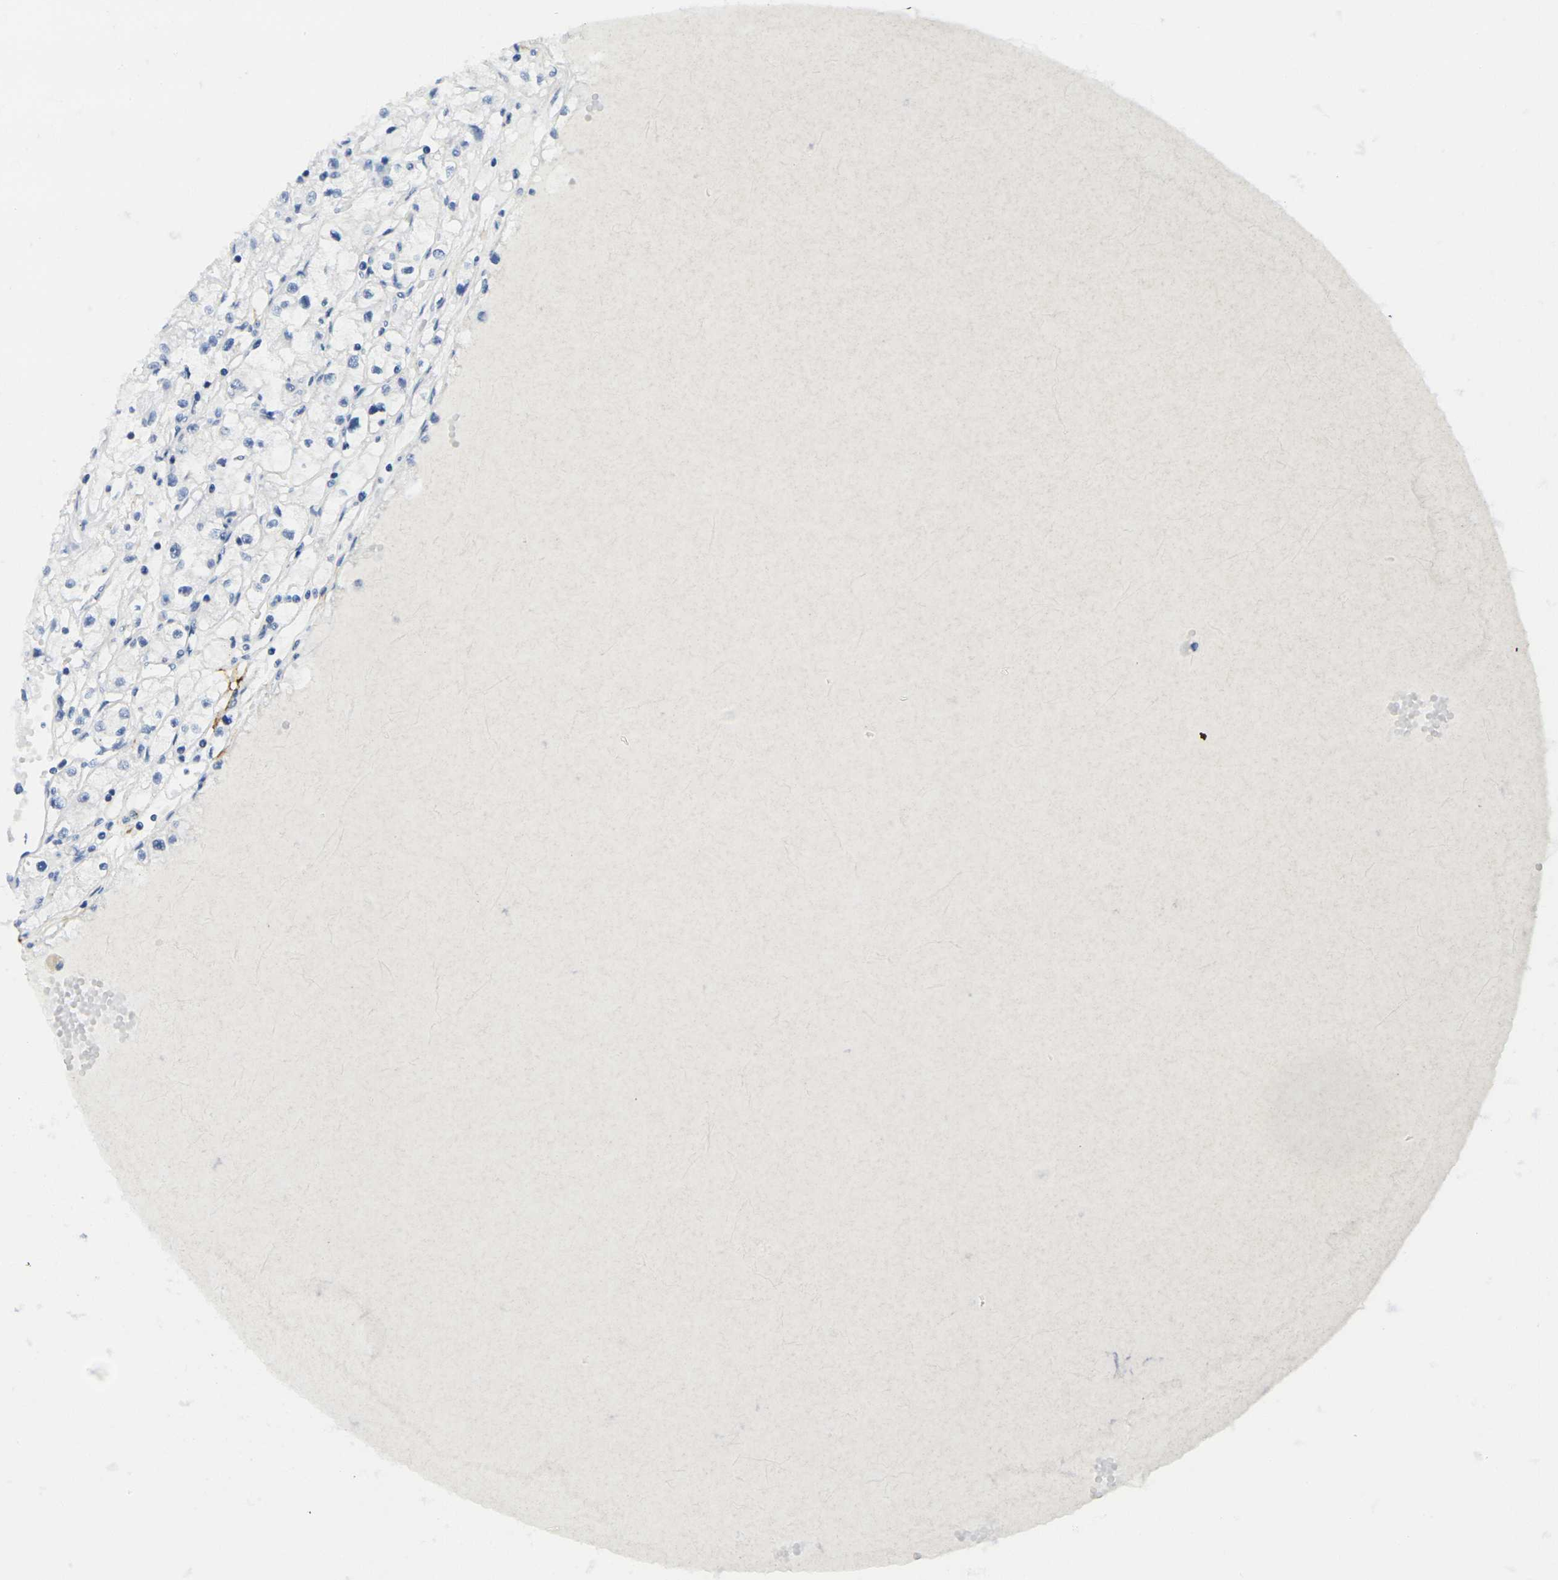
{"staining": {"intensity": "negative", "quantity": "none", "location": "none"}, "tissue": "renal cancer", "cell_type": "Tumor cells", "image_type": "cancer", "snomed": [{"axis": "morphology", "description": "Adenocarcinoma, NOS"}, {"axis": "topography", "description": "Kidney"}], "caption": "Photomicrograph shows no significant protein expression in tumor cells of renal cancer.", "gene": "FAM3D", "patient": {"sex": "male", "age": 56}}